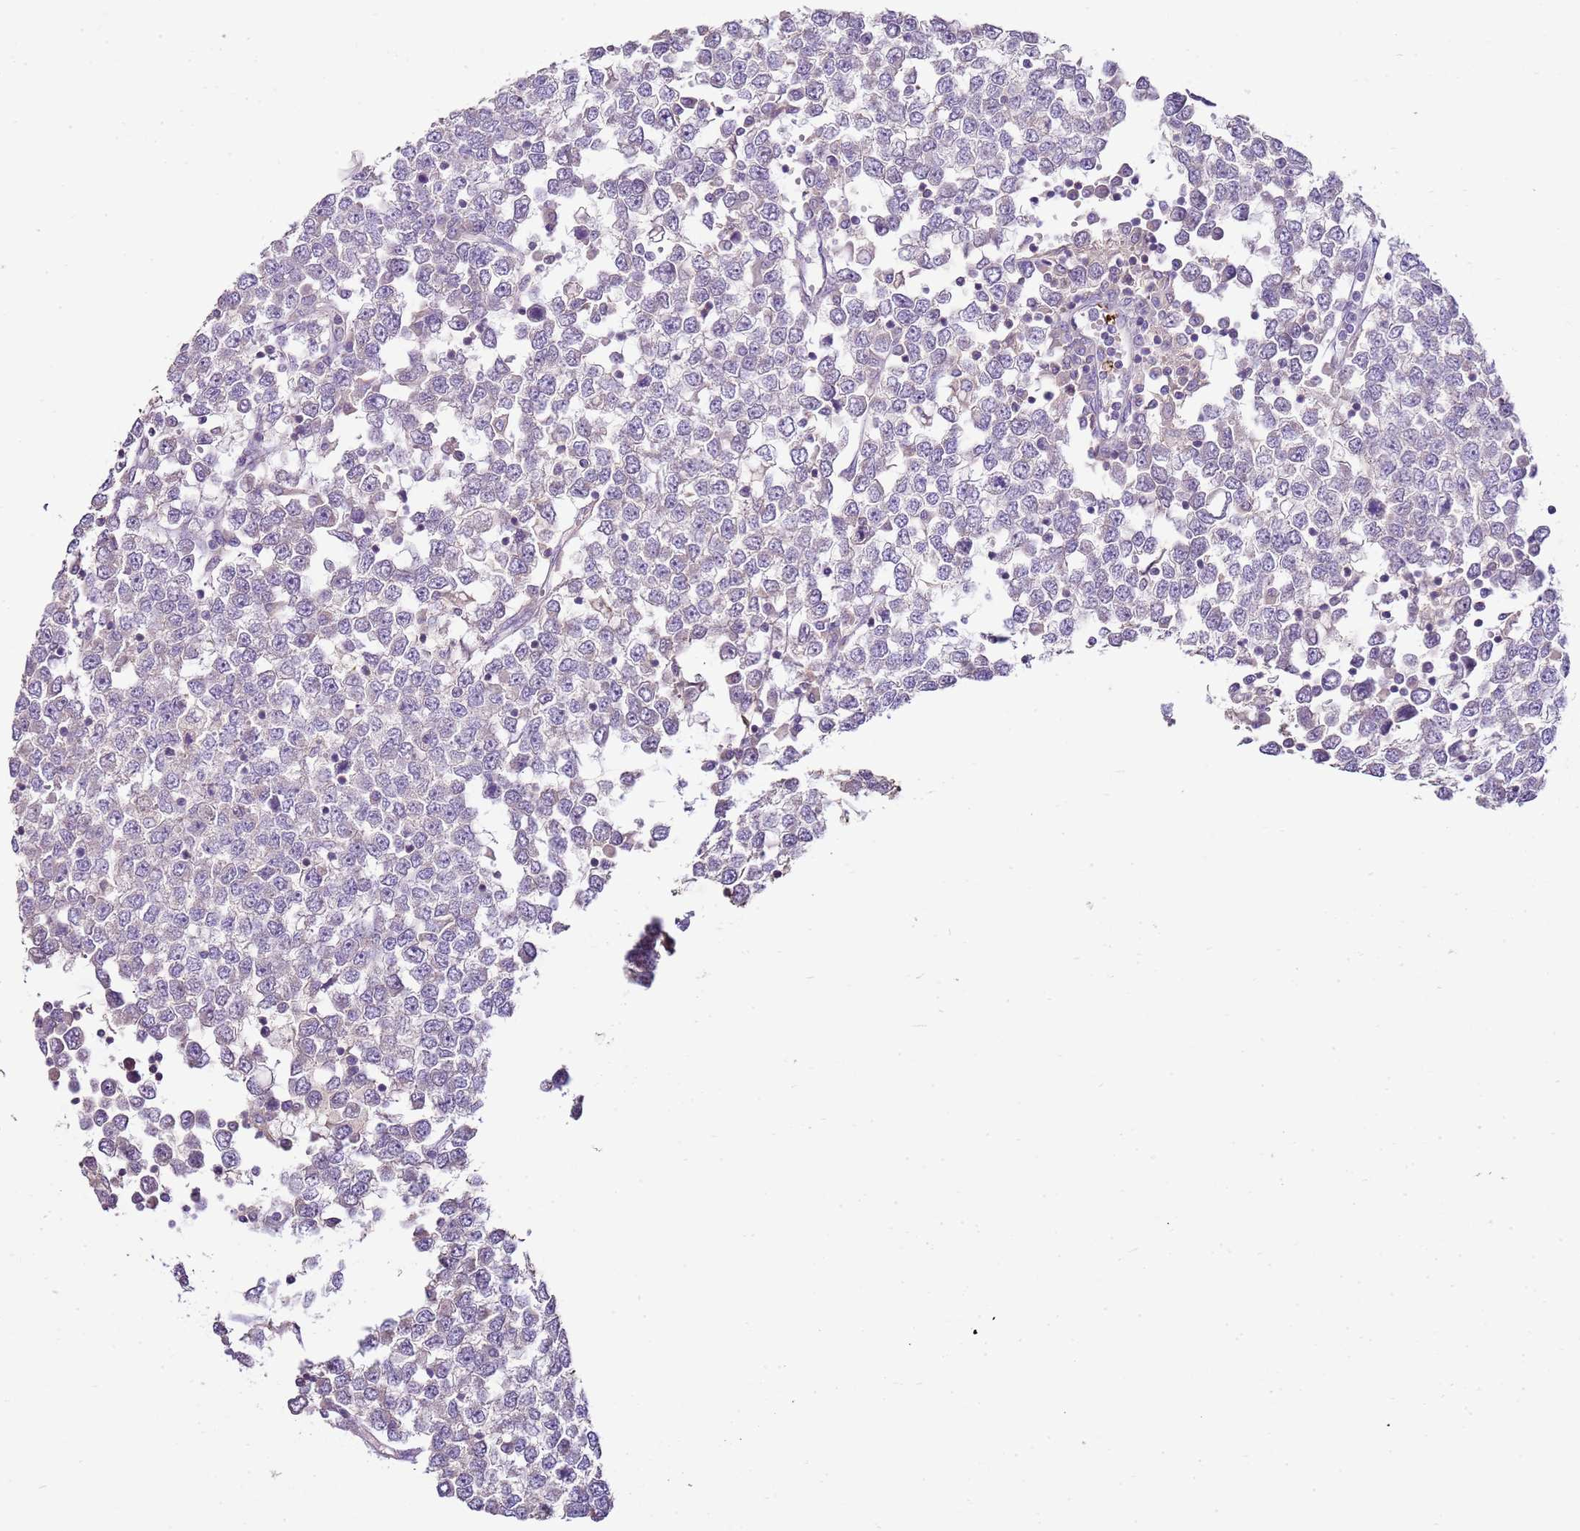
{"staining": {"intensity": "negative", "quantity": "none", "location": "none"}, "tissue": "testis cancer", "cell_type": "Tumor cells", "image_type": "cancer", "snomed": [{"axis": "morphology", "description": "Seminoma, NOS"}, {"axis": "topography", "description": "Testis"}], "caption": "IHC photomicrograph of neoplastic tissue: testis cancer (seminoma) stained with DAB (3,3'-diaminobenzidine) reveals no significant protein staining in tumor cells. (DAB IHC visualized using brightfield microscopy, high magnification).", "gene": "IL2RG", "patient": {"sex": "male", "age": 65}}